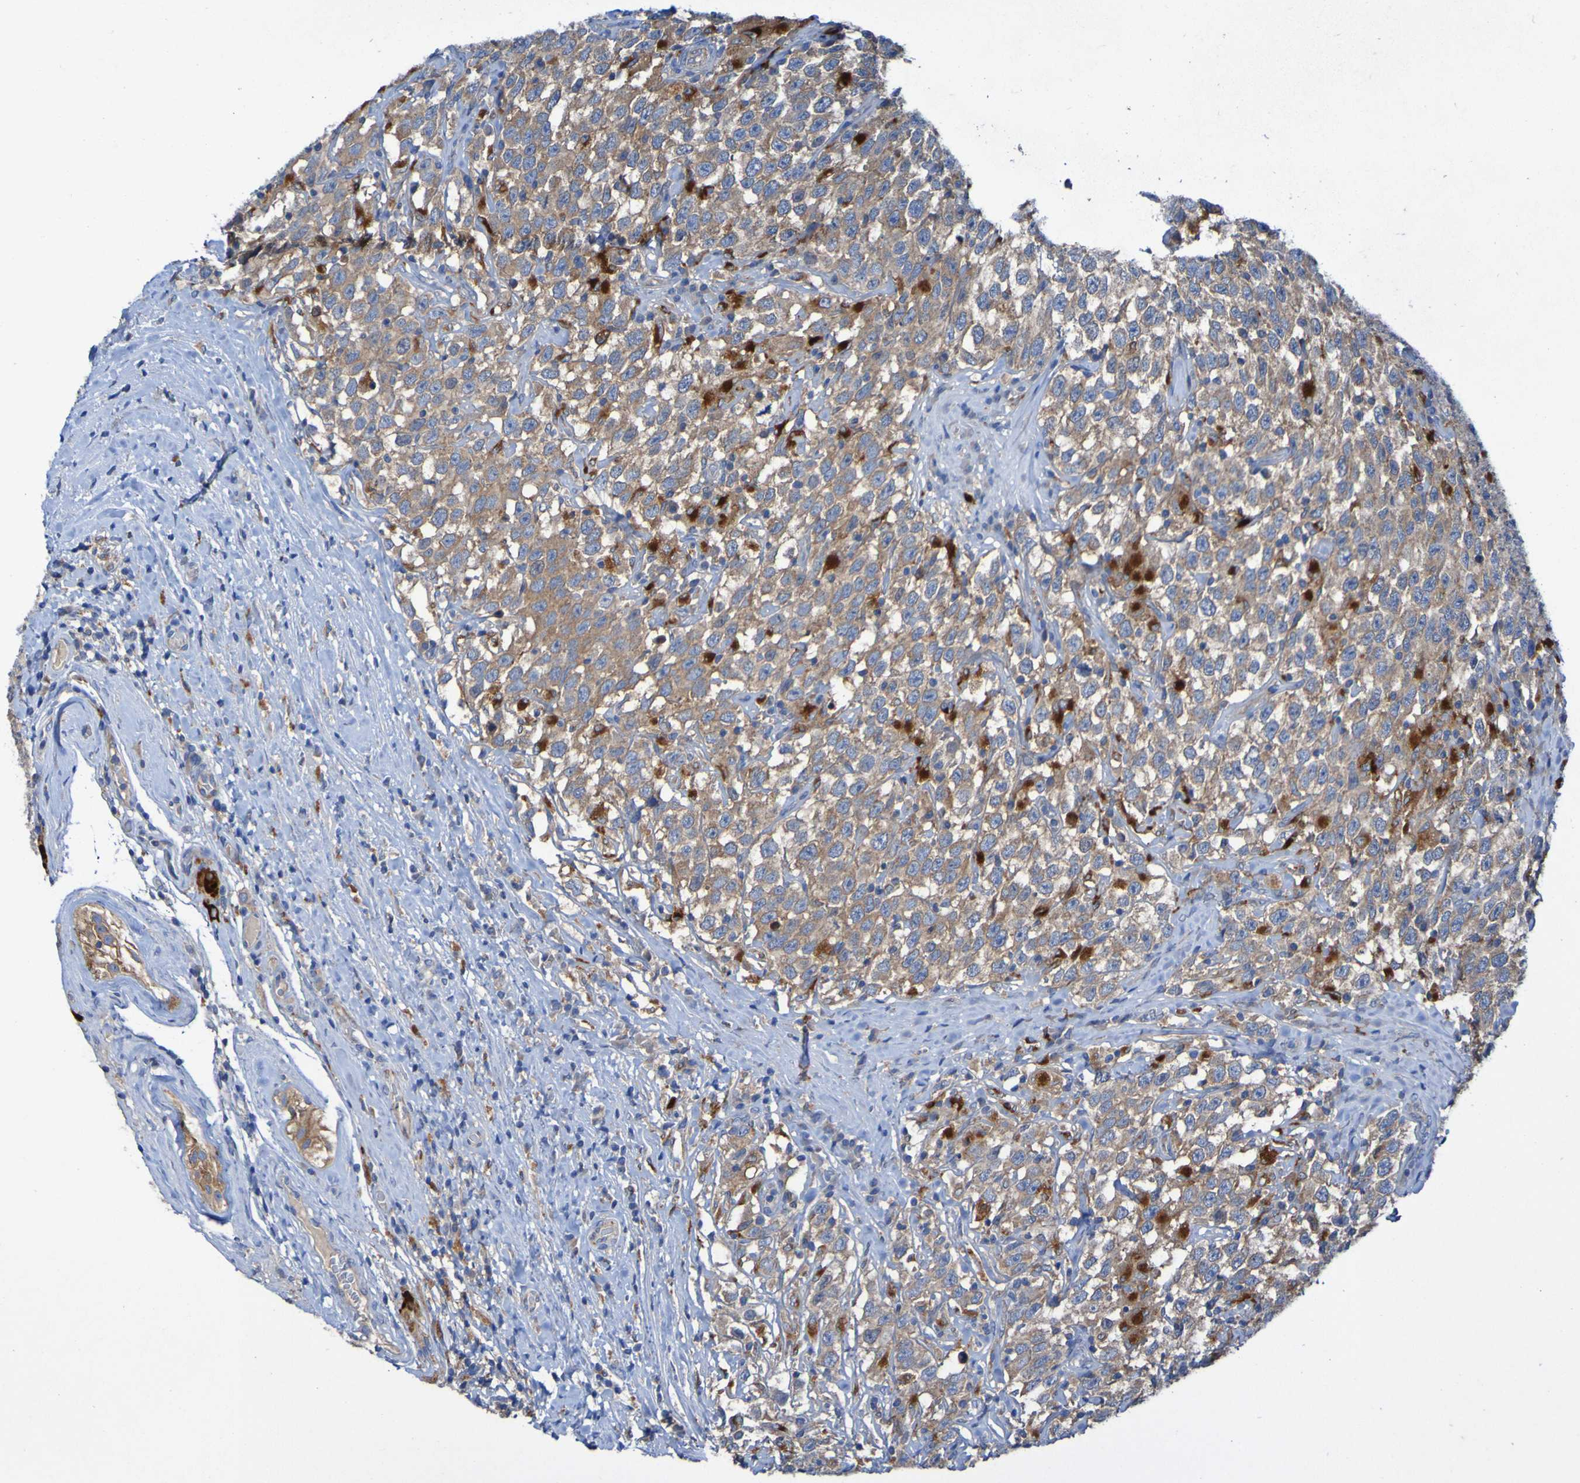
{"staining": {"intensity": "moderate", "quantity": ">75%", "location": "cytoplasmic/membranous"}, "tissue": "testis cancer", "cell_type": "Tumor cells", "image_type": "cancer", "snomed": [{"axis": "morphology", "description": "Seminoma, NOS"}, {"axis": "topography", "description": "Testis"}], "caption": "Moderate cytoplasmic/membranous positivity for a protein is appreciated in about >75% of tumor cells of testis cancer (seminoma) using IHC.", "gene": "ARHGEF16", "patient": {"sex": "male", "age": 41}}